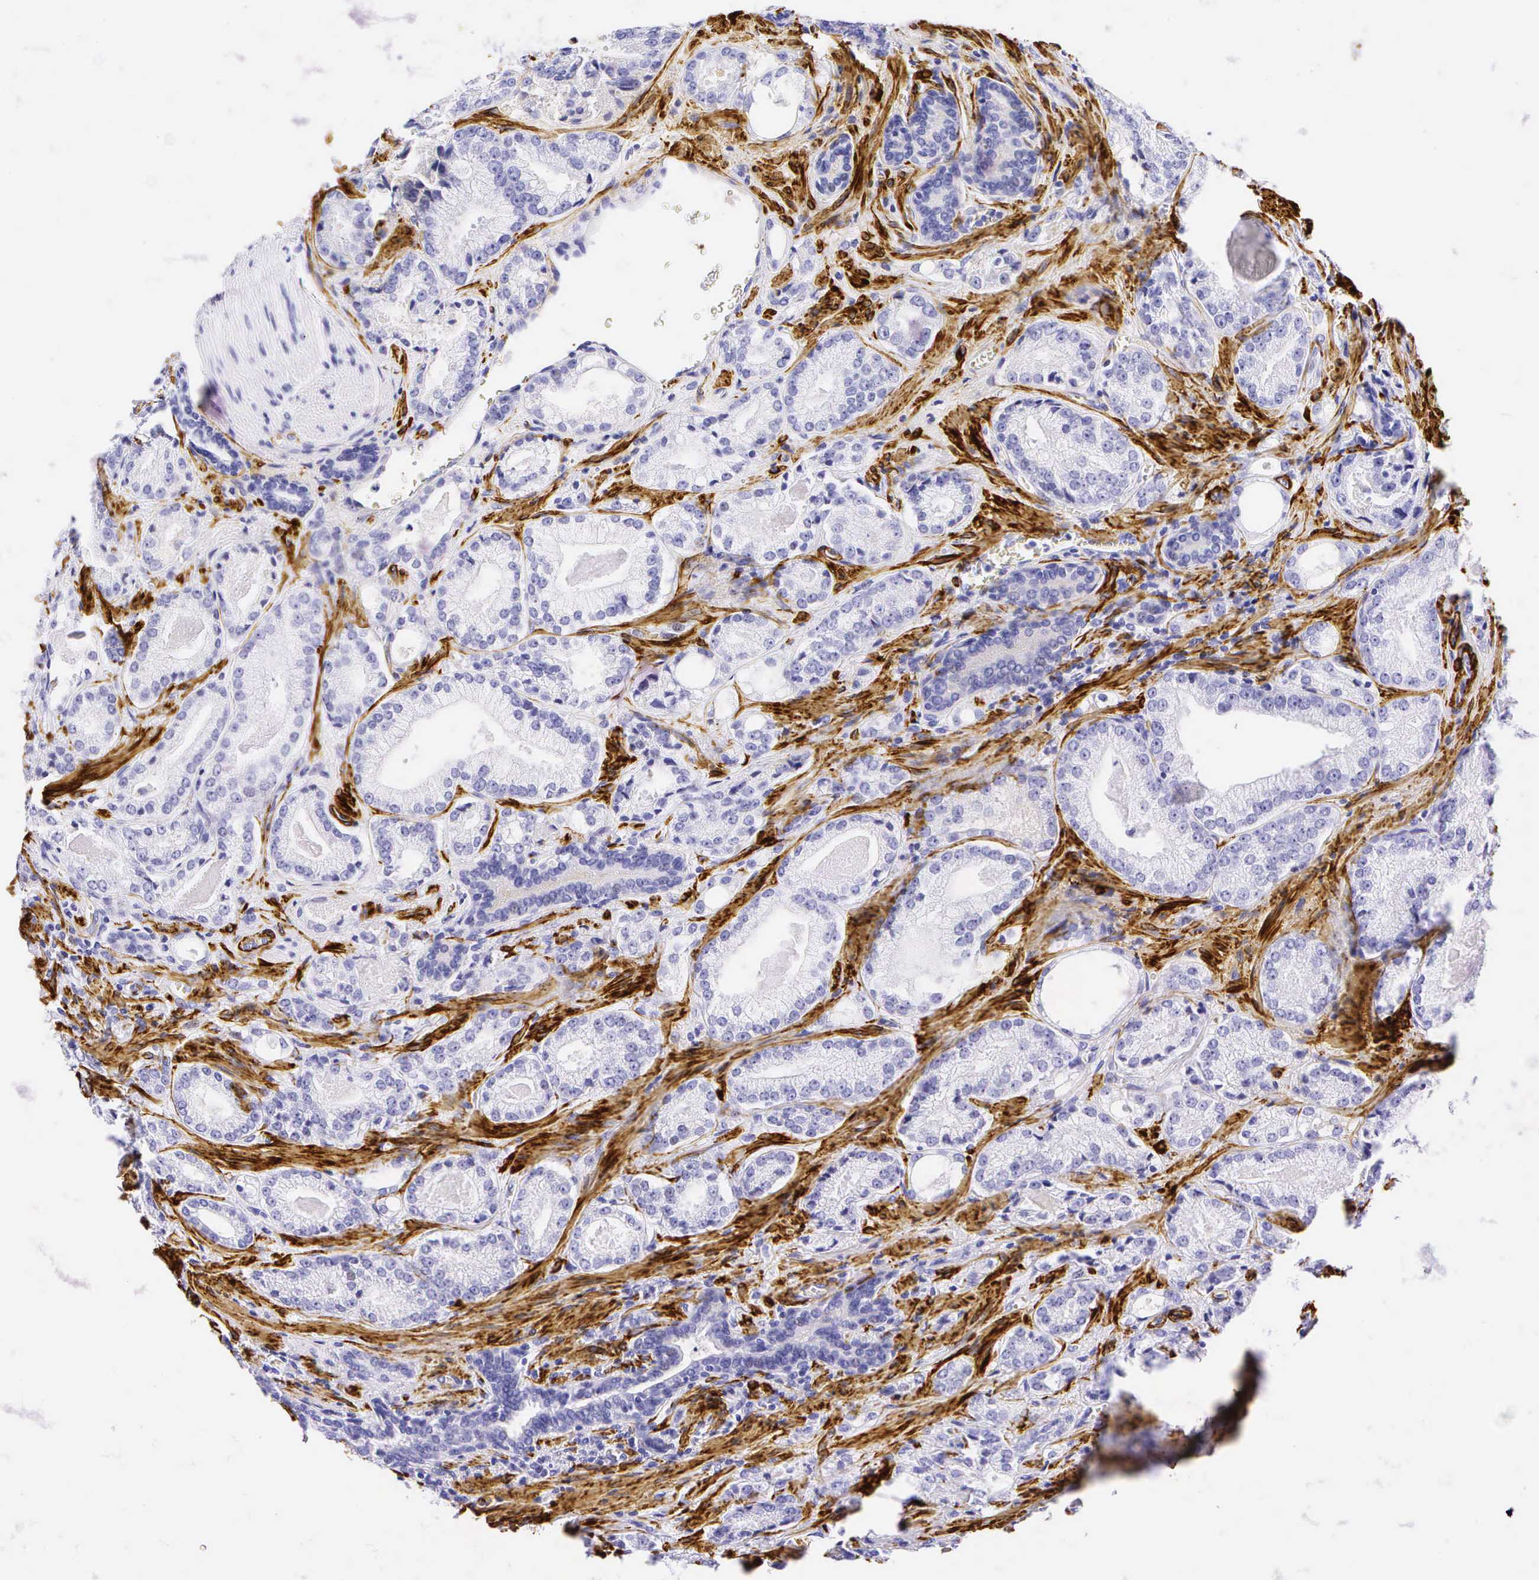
{"staining": {"intensity": "negative", "quantity": "none", "location": "none"}, "tissue": "prostate cancer", "cell_type": "Tumor cells", "image_type": "cancer", "snomed": [{"axis": "morphology", "description": "Adenocarcinoma, Medium grade"}, {"axis": "topography", "description": "Prostate"}], "caption": "There is no significant expression in tumor cells of prostate cancer (adenocarcinoma (medium-grade)). (DAB (3,3'-diaminobenzidine) immunohistochemistry visualized using brightfield microscopy, high magnification).", "gene": "CALD1", "patient": {"sex": "male", "age": 68}}